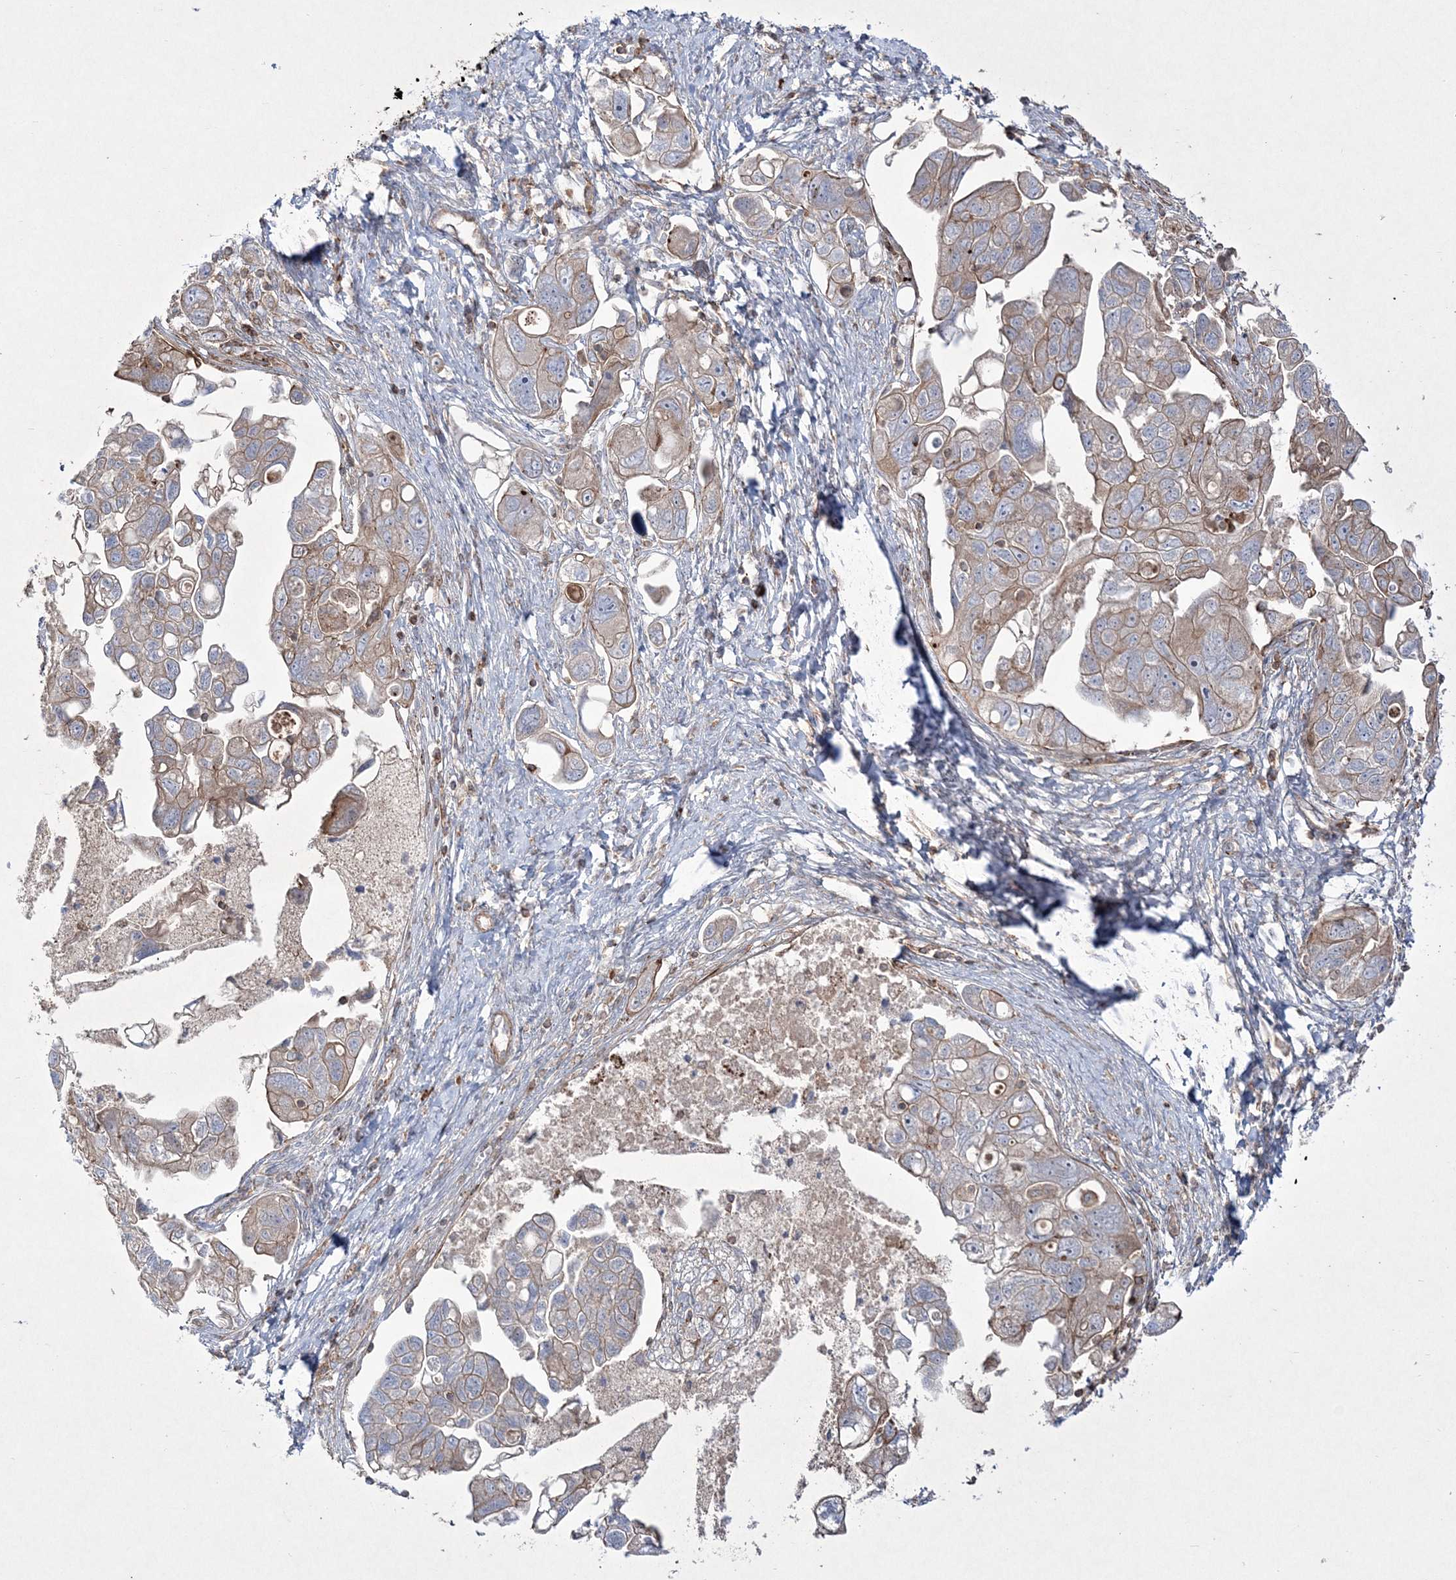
{"staining": {"intensity": "weak", "quantity": "25%-75%", "location": "cytoplasmic/membranous"}, "tissue": "ovarian cancer", "cell_type": "Tumor cells", "image_type": "cancer", "snomed": [{"axis": "morphology", "description": "Carcinoma, NOS"}, {"axis": "morphology", "description": "Cystadenocarcinoma, serous, NOS"}, {"axis": "topography", "description": "Ovary"}], "caption": "Ovarian cancer (carcinoma) stained with a protein marker exhibits weak staining in tumor cells.", "gene": "RICTOR", "patient": {"sex": "female", "age": 69}}